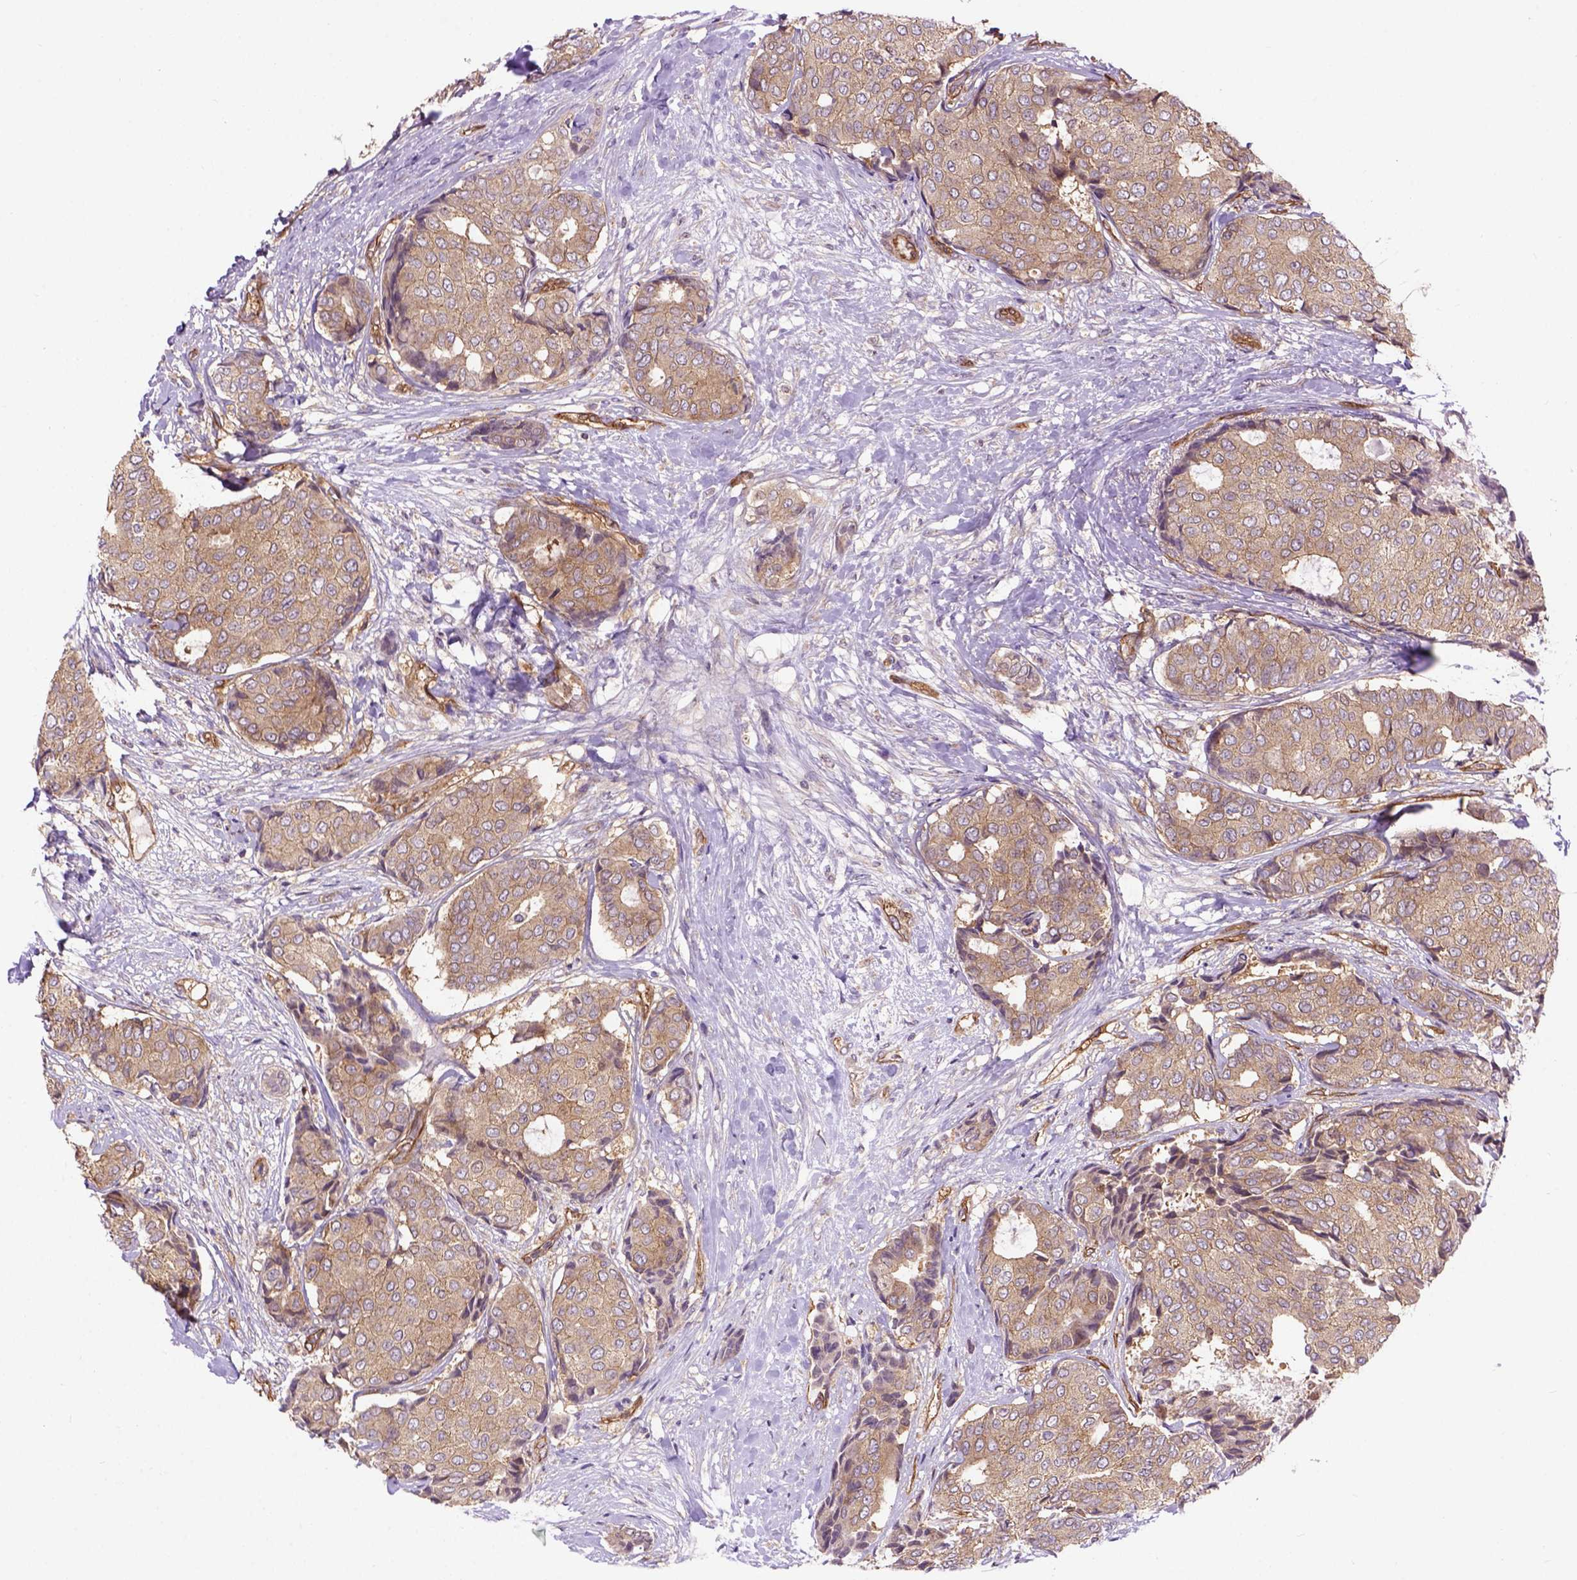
{"staining": {"intensity": "moderate", "quantity": ">75%", "location": "cytoplasmic/membranous"}, "tissue": "breast cancer", "cell_type": "Tumor cells", "image_type": "cancer", "snomed": [{"axis": "morphology", "description": "Duct carcinoma"}, {"axis": "topography", "description": "Breast"}], "caption": "Breast cancer stained for a protein exhibits moderate cytoplasmic/membranous positivity in tumor cells. (Stains: DAB in brown, nuclei in blue, Microscopy: brightfield microscopy at high magnification).", "gene": "CASKIN2", "patient": {"sex": "female", "age": 75}}